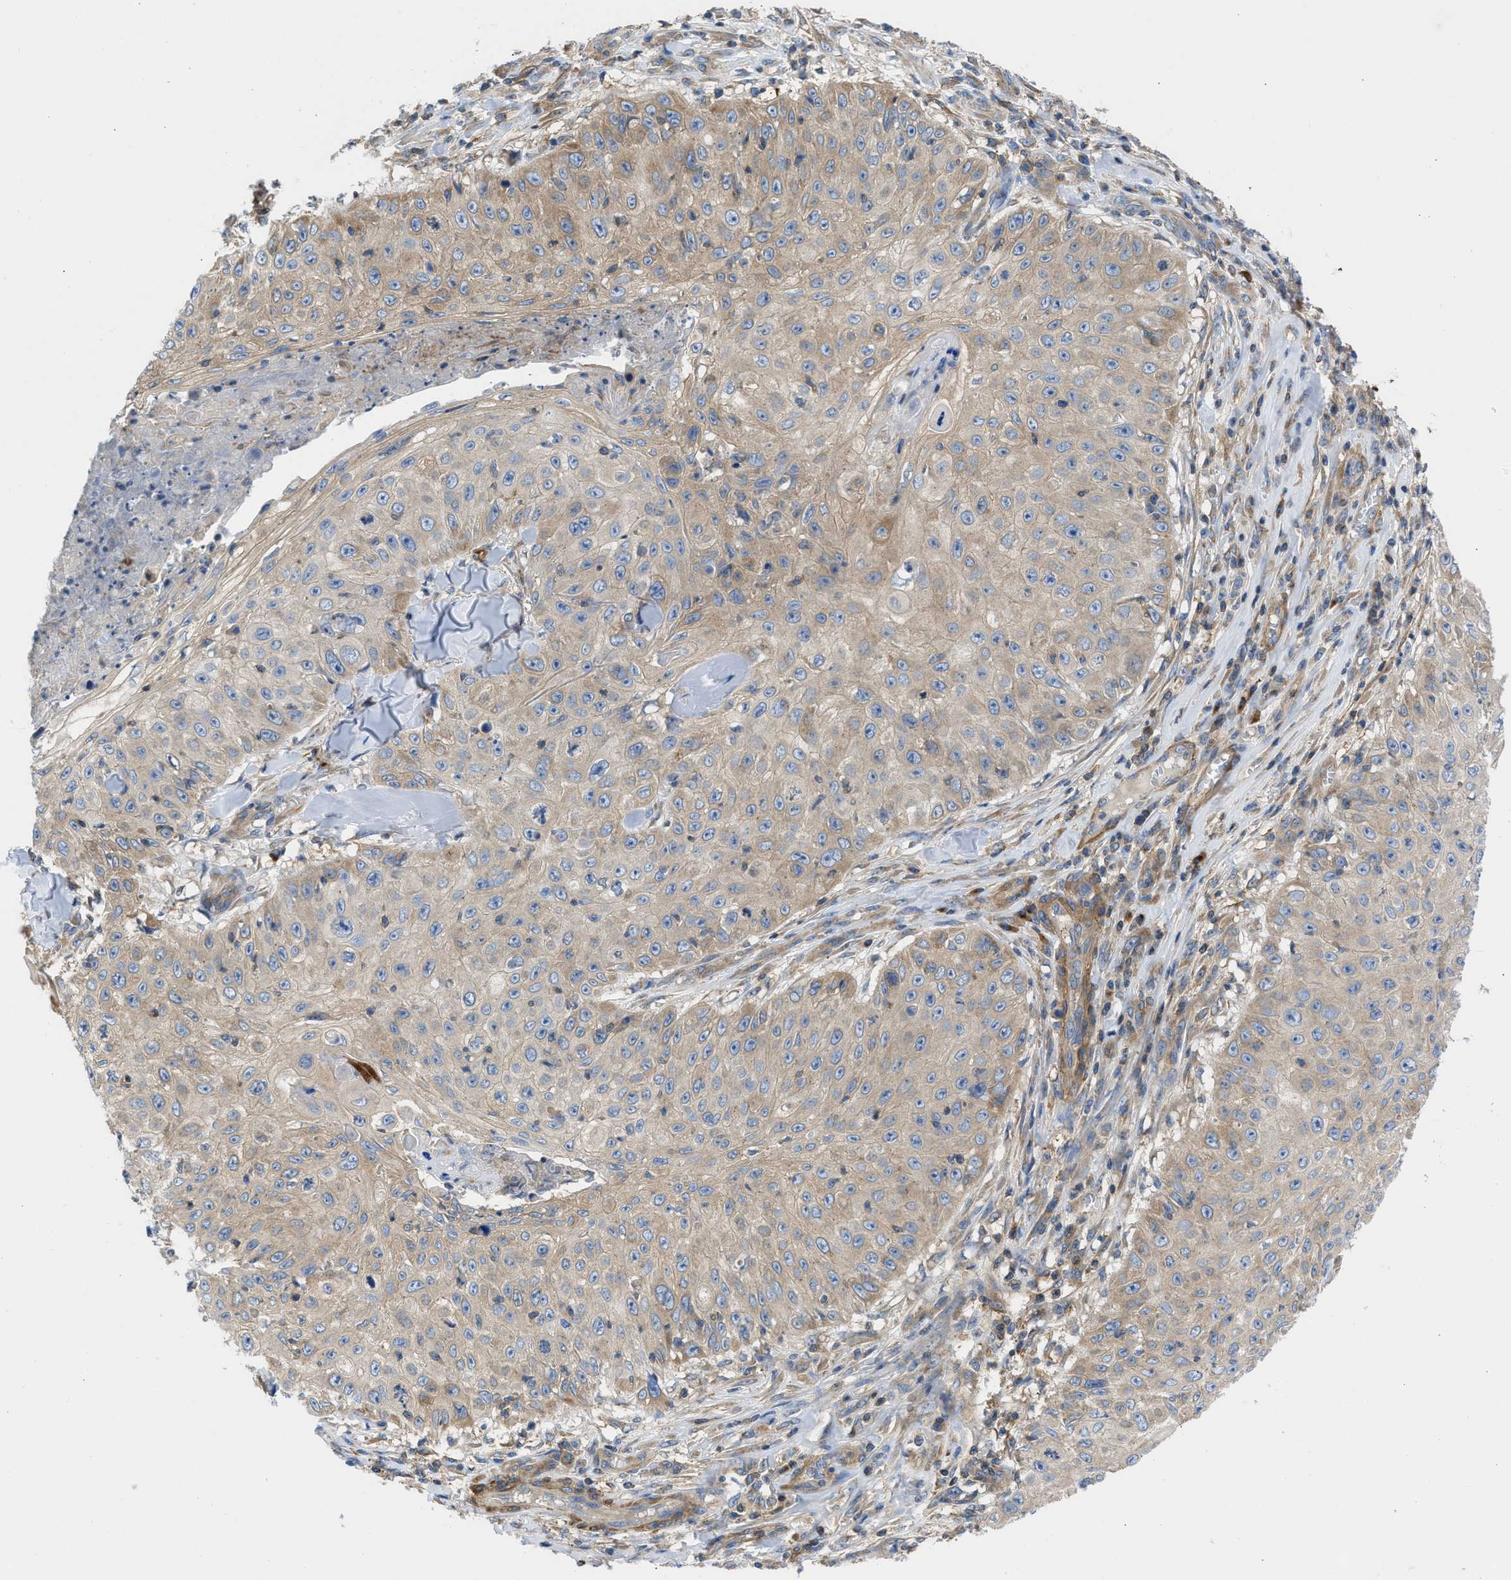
{"staining": {"intensity": "weak", "quantity": ">75%", "location": "cytoplasmic/membranous"}, "tissue": "skin cancer", "cell_type": "Tumor cells", "image_type": "cancer", "snomed": [{"axis": "morphology", "description": "Squamous cell carcinoma, NOS"}, {"axis": "topography", "description": "Skin"}], "caption": "IHC (DAB) staining of human skin squamous cell carcinoma reveals weak cytoplasmic/membranous protein expression in about >75% of tumor cells. The staining was performed using DAB (3,3'-diaminobenzidine) to visualize the protein expression in brown, while the nuclei were stained in blue with hematoxylin (Magnification: 20x).", "gene": "CHKB", "patient": {"sex": "male", "age": 86}}